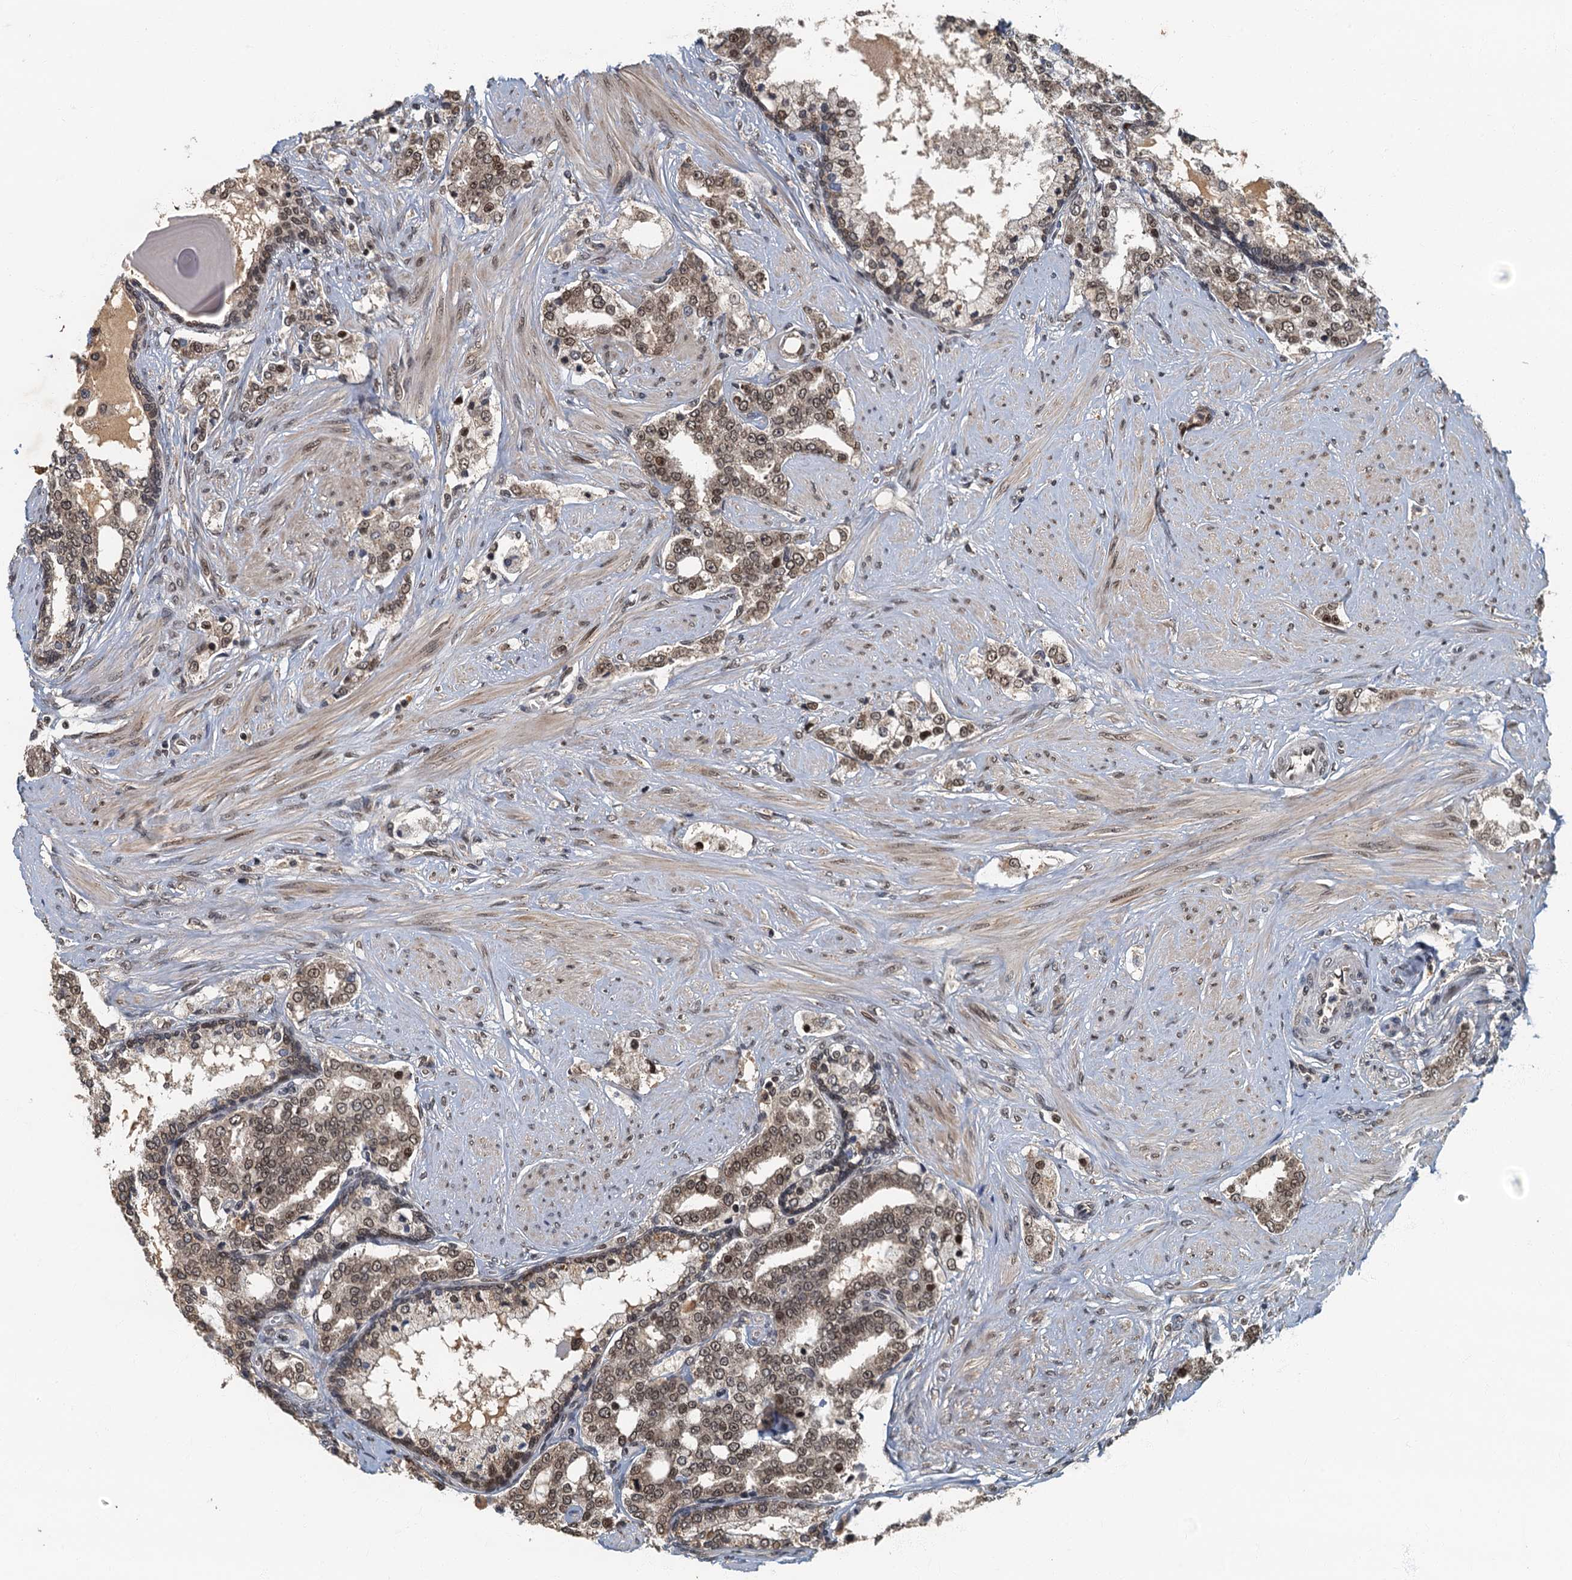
{"staining": {"intensity": "moderate", "quantity": ">75%", "location": "cytoplasmic/membranous,nuclear"}, "tissue": "prostate cancer", "cell_type": "Tumor cells", "image_type": "cancer", "snomed": [{"axis": "morphology", "description": "Adenocarcinoma, High grade"}, {"axis": "topography", "description": "Prostate"}], "caption": "Immunohistochemistry micrograph of human adenocarcinoma (high-grade) (prostate) stained for a protein (brown), which reveals medium levels of moderate cytoplasmic/membranous and nuclear positivity in about >75% of tumor cells.", "gene": "CKAP2L", "patient": {"sex": "male", "age": 64}}